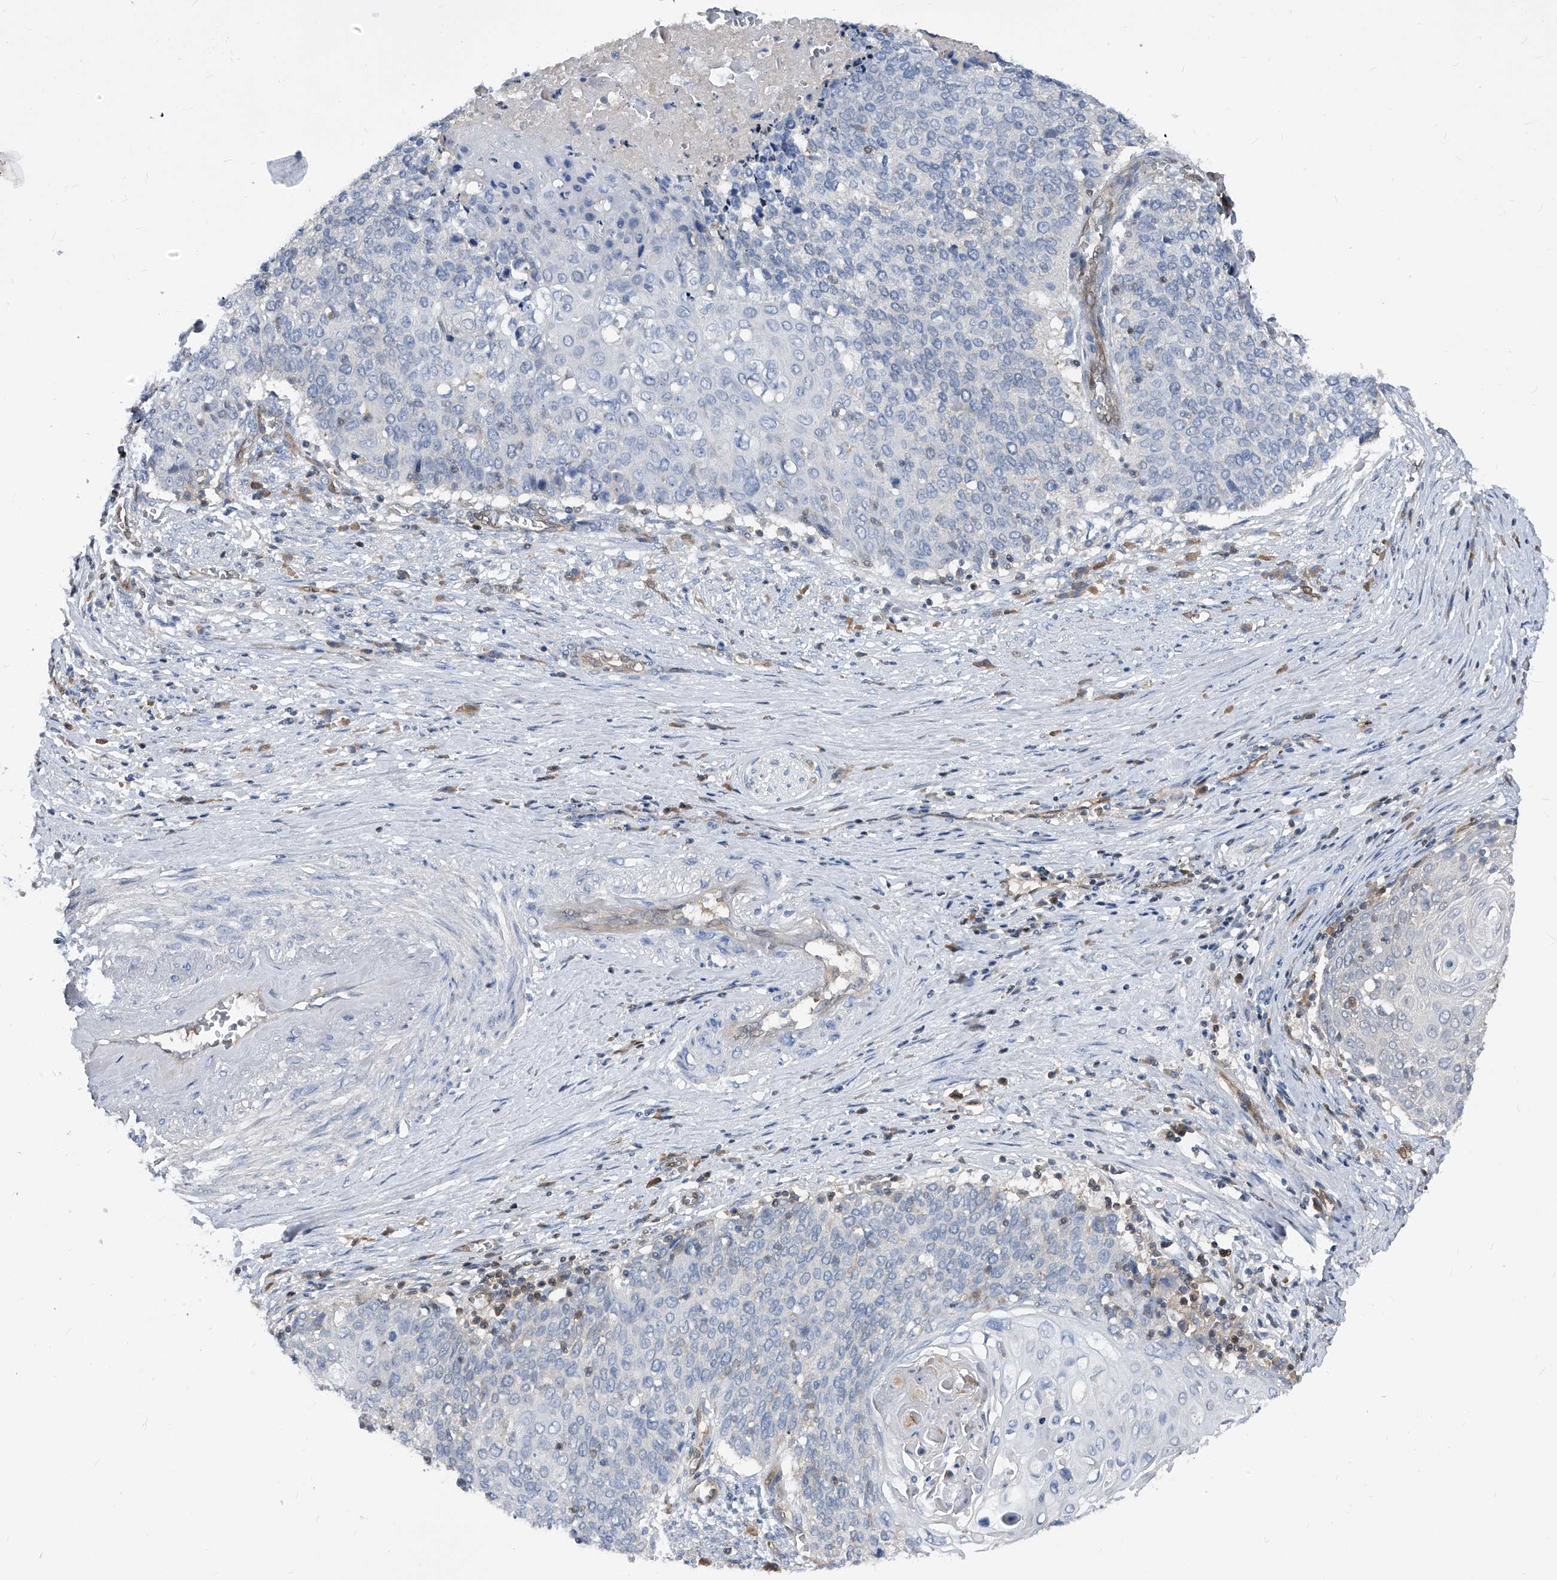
{"staining": {"intensity": "negative", "quantity": "none", "location": "none"}, "tissue": "cervical cancer", "cell_type": "Tumor cells", "image_type": "cancer", "snomed": [{"axis": "morphology", "description": "Squamous cell carcinoma, NOS"}, {"axis": "topography", "description": "Cervix"}], "caption": "Immunohistochemical staining of squamous cell carcinoma (cervical) exhibits no significant positivity in tumor cells. (DAB IHC, high magnification).", "gene": "MAP2K6", "patient": {"sex": "female", "age": 39}}